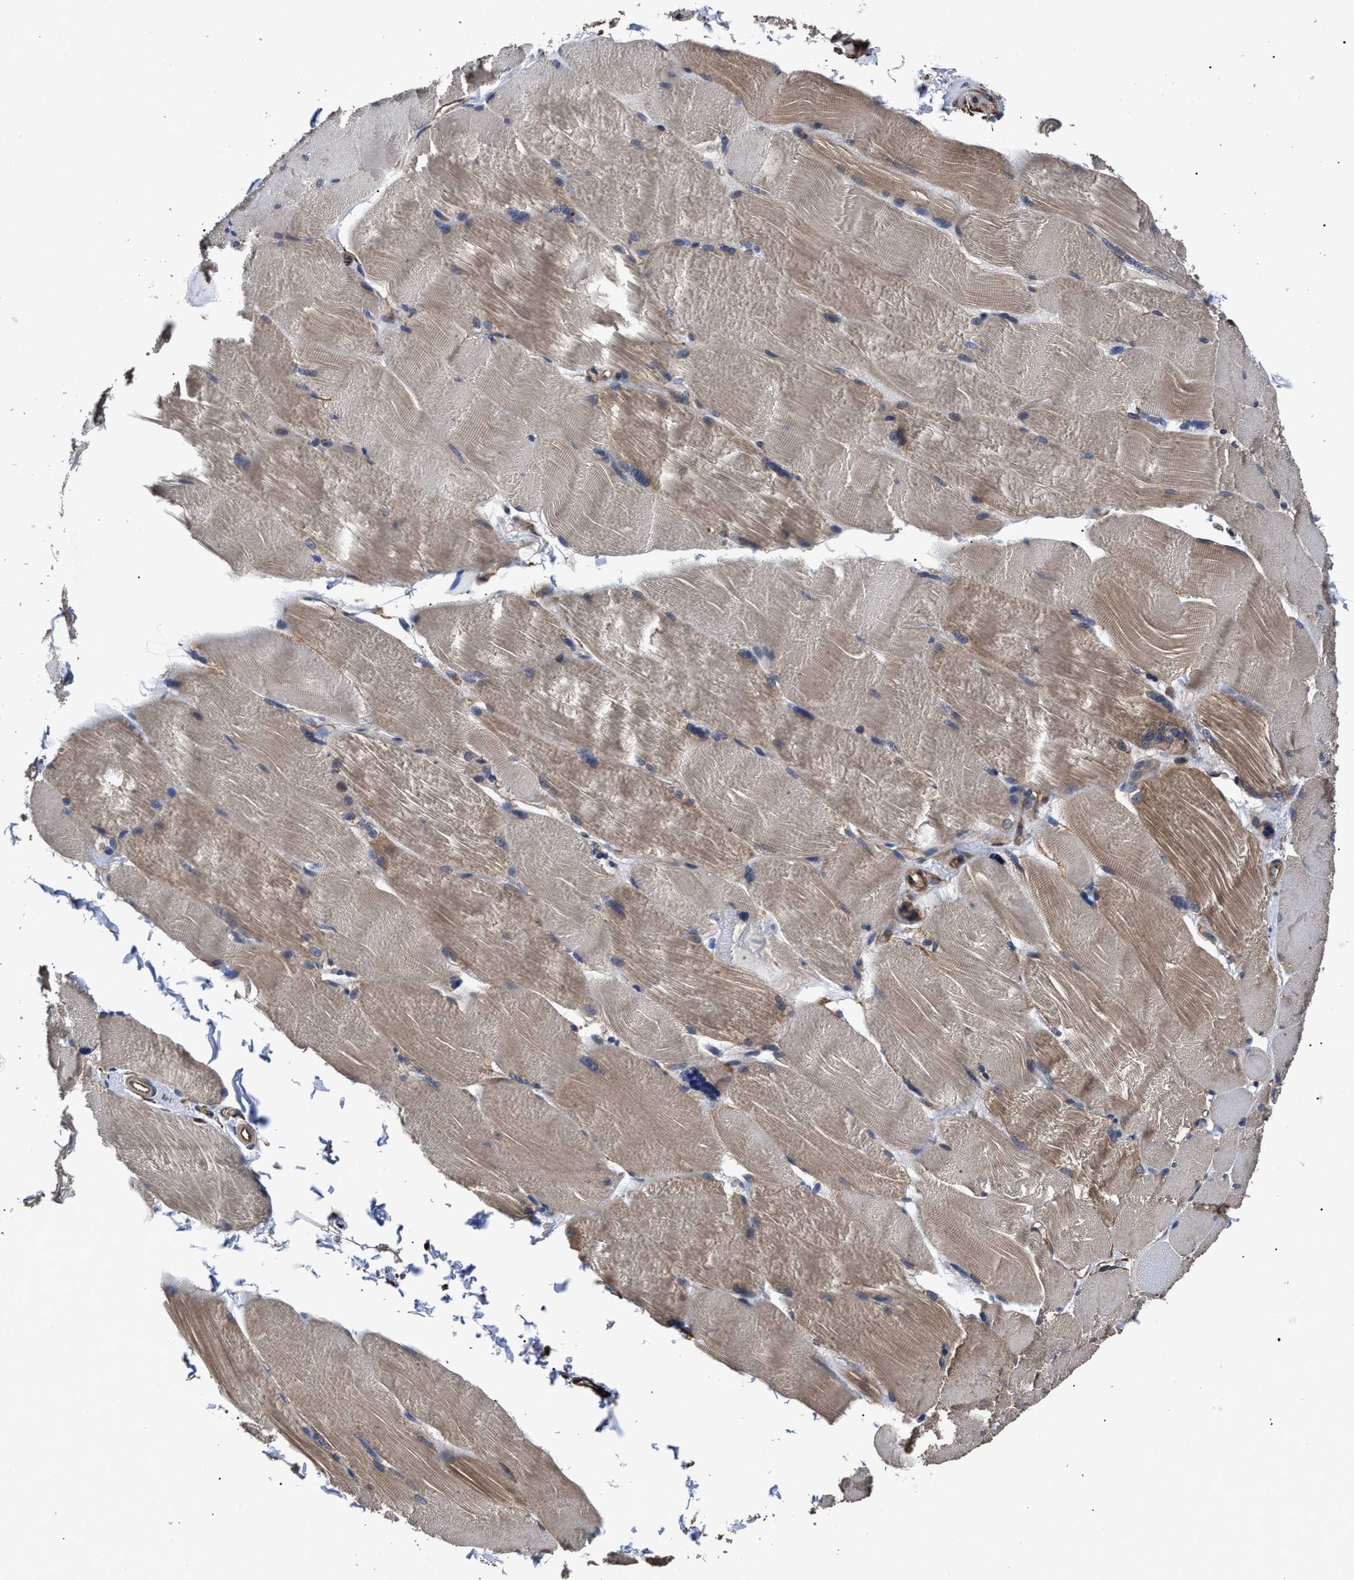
{"staining": {"intensity": "moderate", "quantity": "25%-75%", "location": "cytoplasmic/membranous"}, "tissue": "skeletal muscle", "cell_type": "Myocytes", "image_type": "normal", "snomed": [{"axis": "morphology", "description": "Normal tissue, NOS"}, {"axis": "topography", "description": "Skin"}, {"axis": "topography", "description": "Skeletal muscle"}], "caption": "A high-resolution histopathology image shows immunohistochemistry staining of normal skeletal muscle, which reveals moderate cytoplasmic/membranous staining in about 25%-75% of myocytes.", "gene": "TSPAN33", "patient": {"sex": "male", "age": 83}}